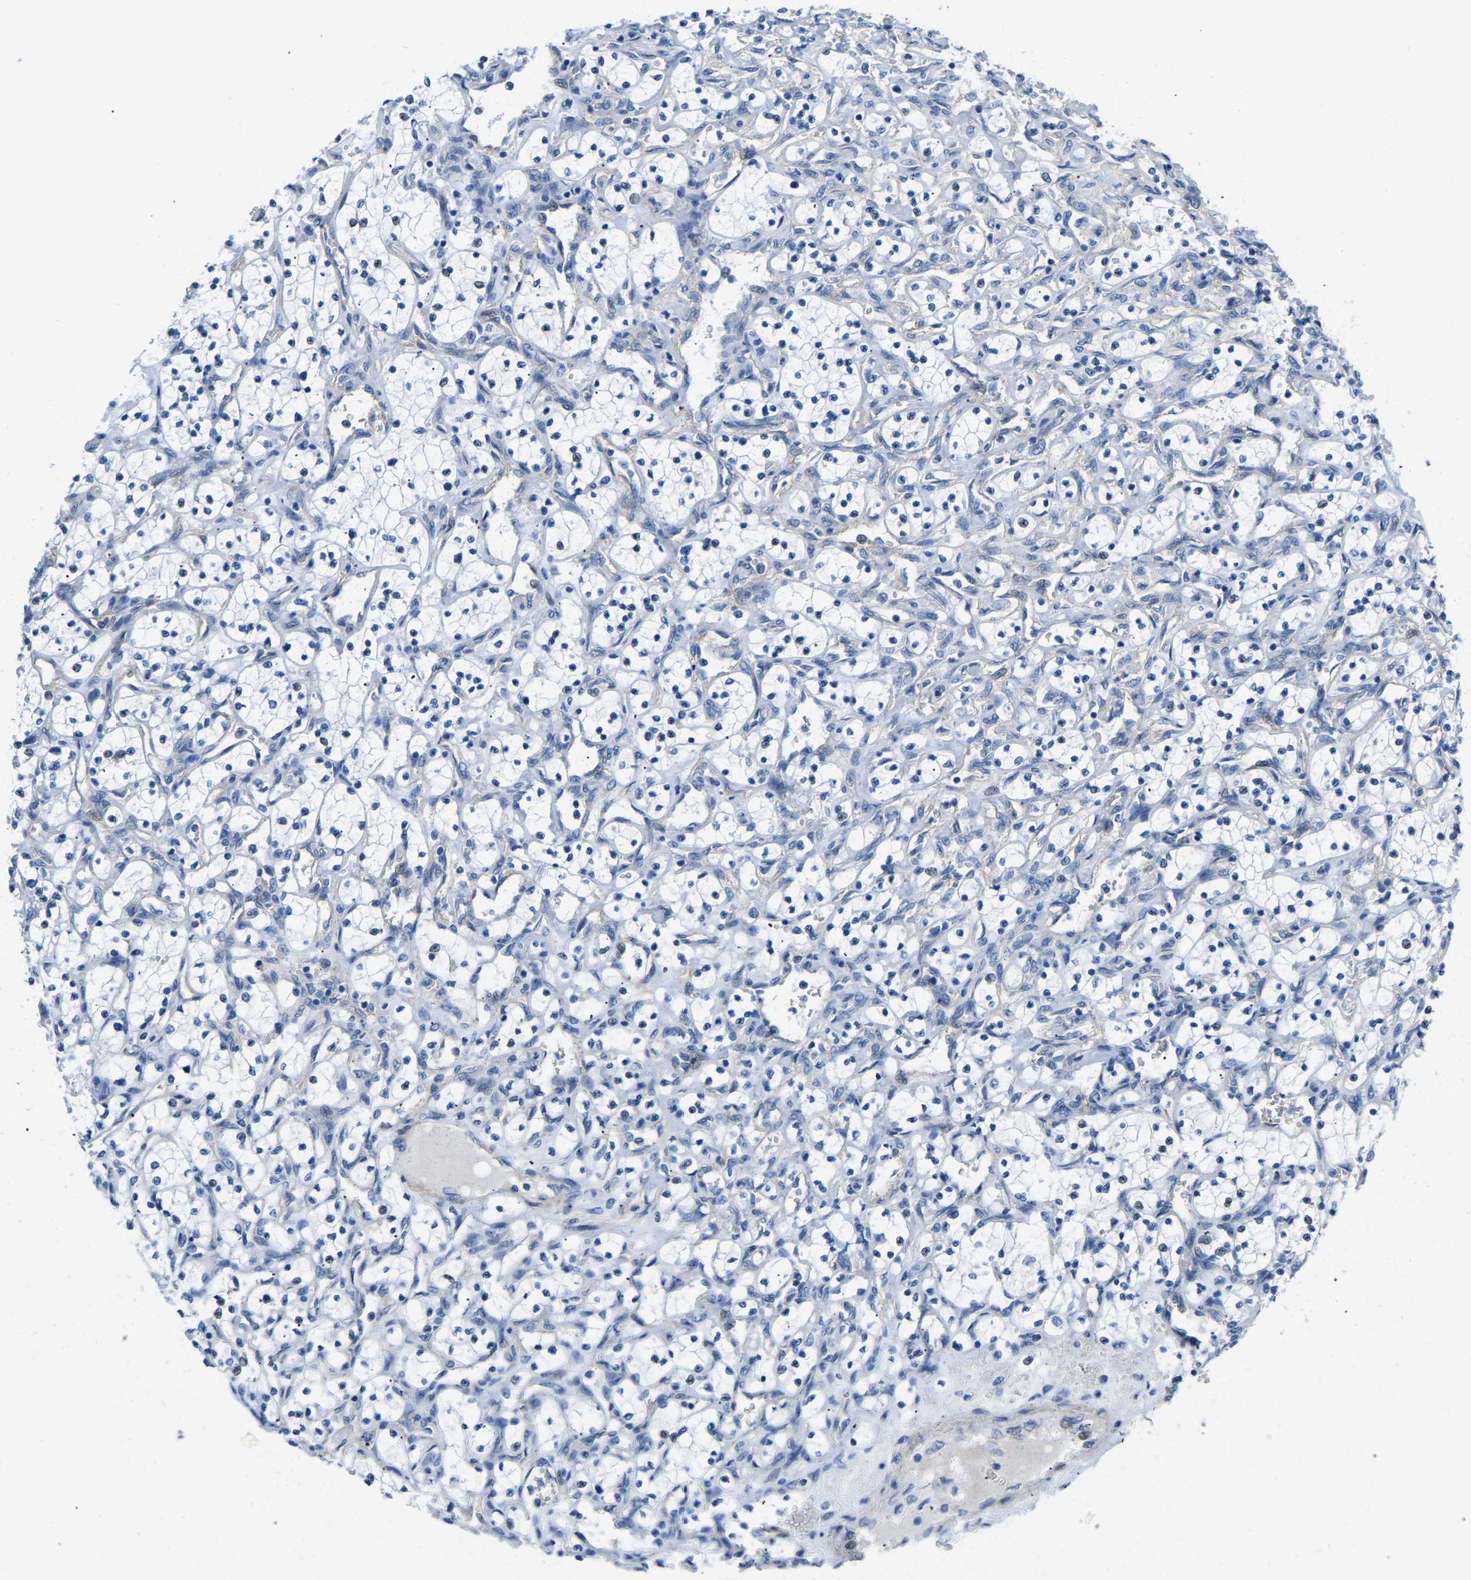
{"staining": {"intensity": "negative", "quantity": "none", "location": "none"}, "tissue": "renal cancer", "cell_type": "Tumor cells", "image_type": "cancer", "snomed": [{"axis": "morphology", "description": "Adenocarcinoma, NOS"}, {"axis": "topography", "description": "Kidney"}], "caption": "This is an immunohistochemistry histopathology image of human renal adenocarcinoma. There is no staining in tumor cells.", "gene": "UPK3A", "patient": {"sex": "female", "age": 69}}